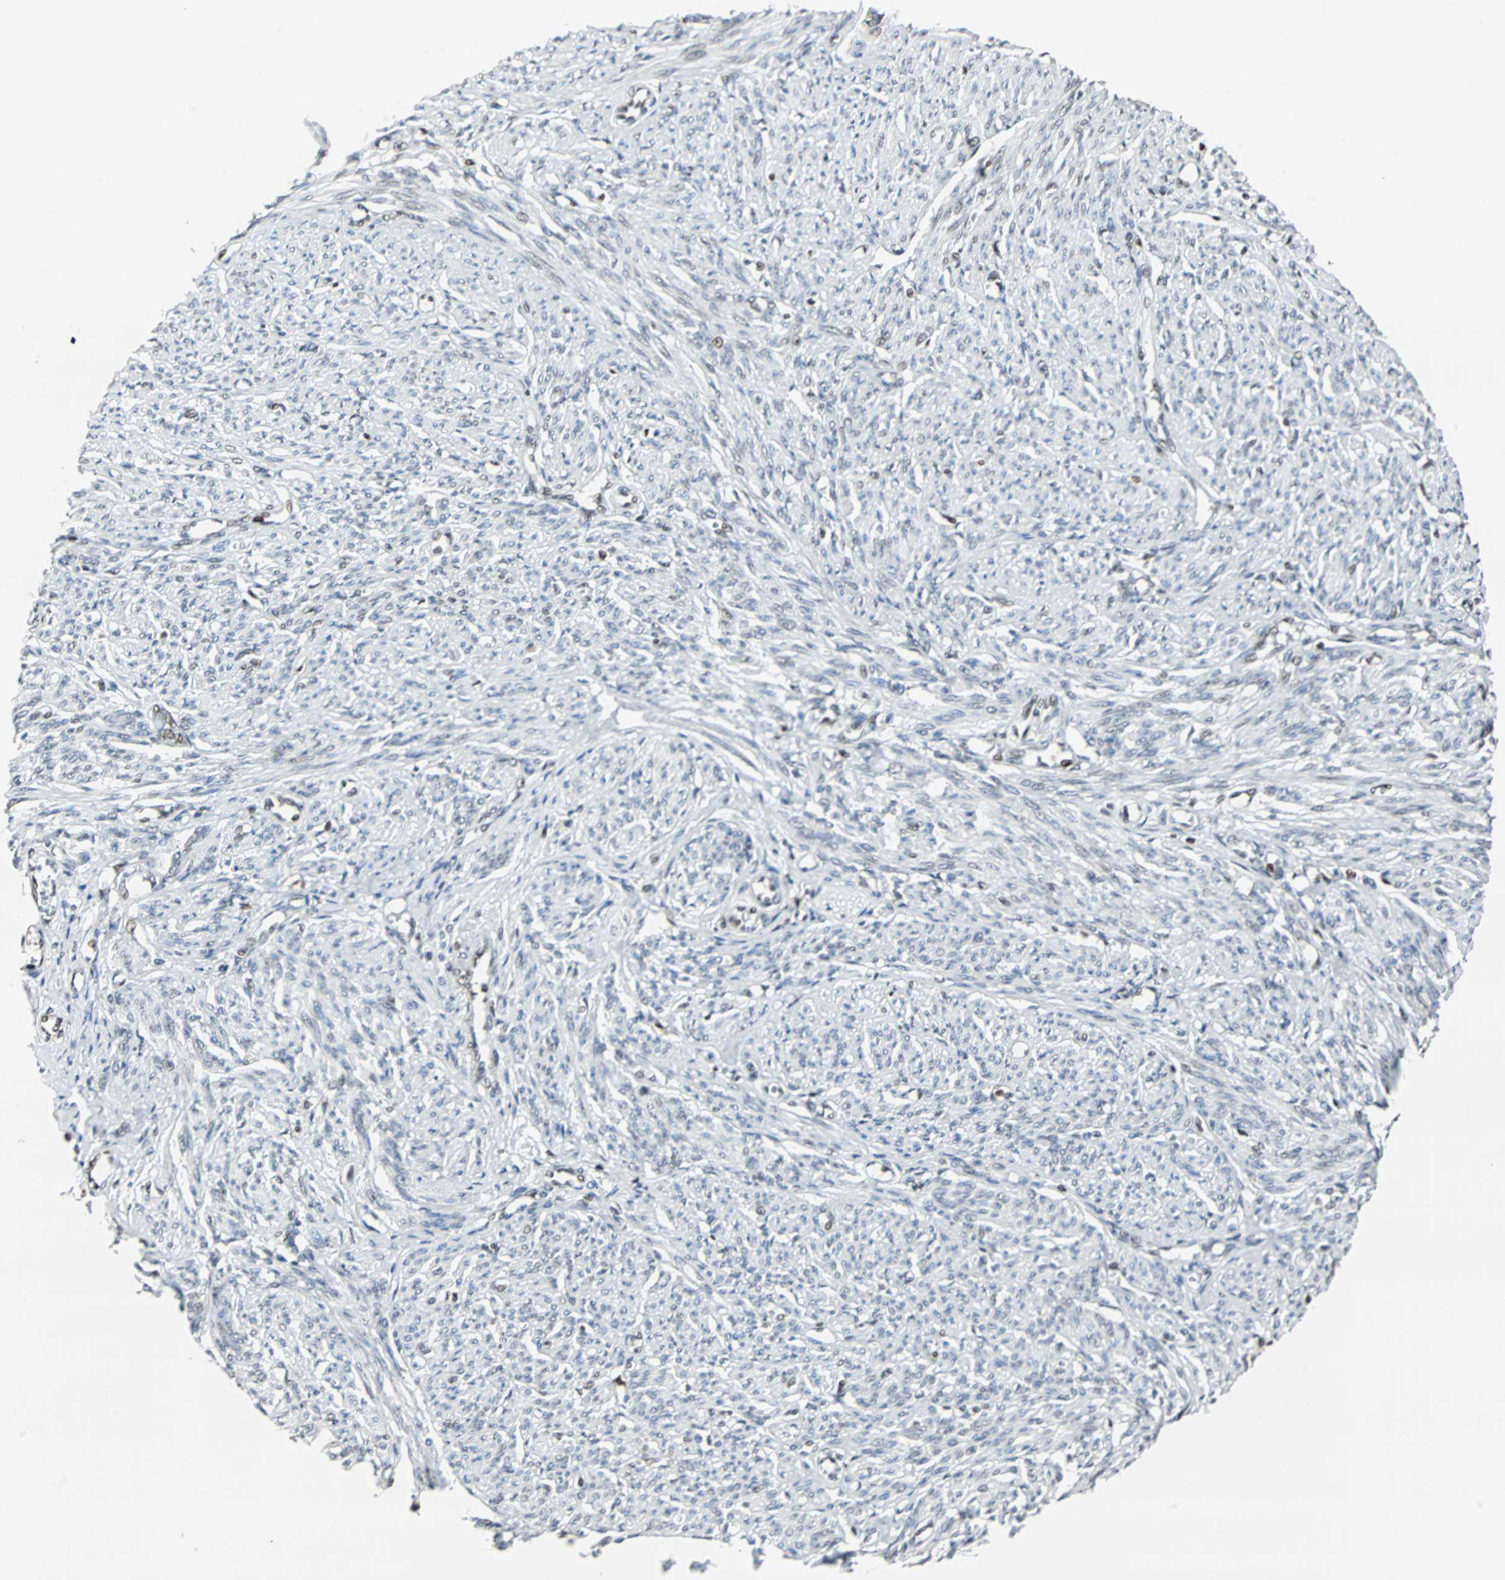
{"staining": {"intensity": "negative", "quantity": "none", "location": "none"}, "tissue": "smooth muscle", "cell_type": "Smooth muscle cells", "image_type": "normal", "snomed": [{"axis": "morphology", "description": "Normal tissue, NOS"}, {"axis": "topography", "description": "Smooth muscle"}], "caption": "Immunohistochemistry (IHC) image of unremarkable human smooth muscle stained for a protein (brown), which demonstrates no staining in smooth muscle cells. The staining was performed using DAB (3,3'-diaminobenzidine) to visualize the protein expression in brown, while the nuclei were stained in blue with hematoxylin (Magnification: 20x).", "gene": "XRCC4", "patient": {"sex": "female", "age": 65}}